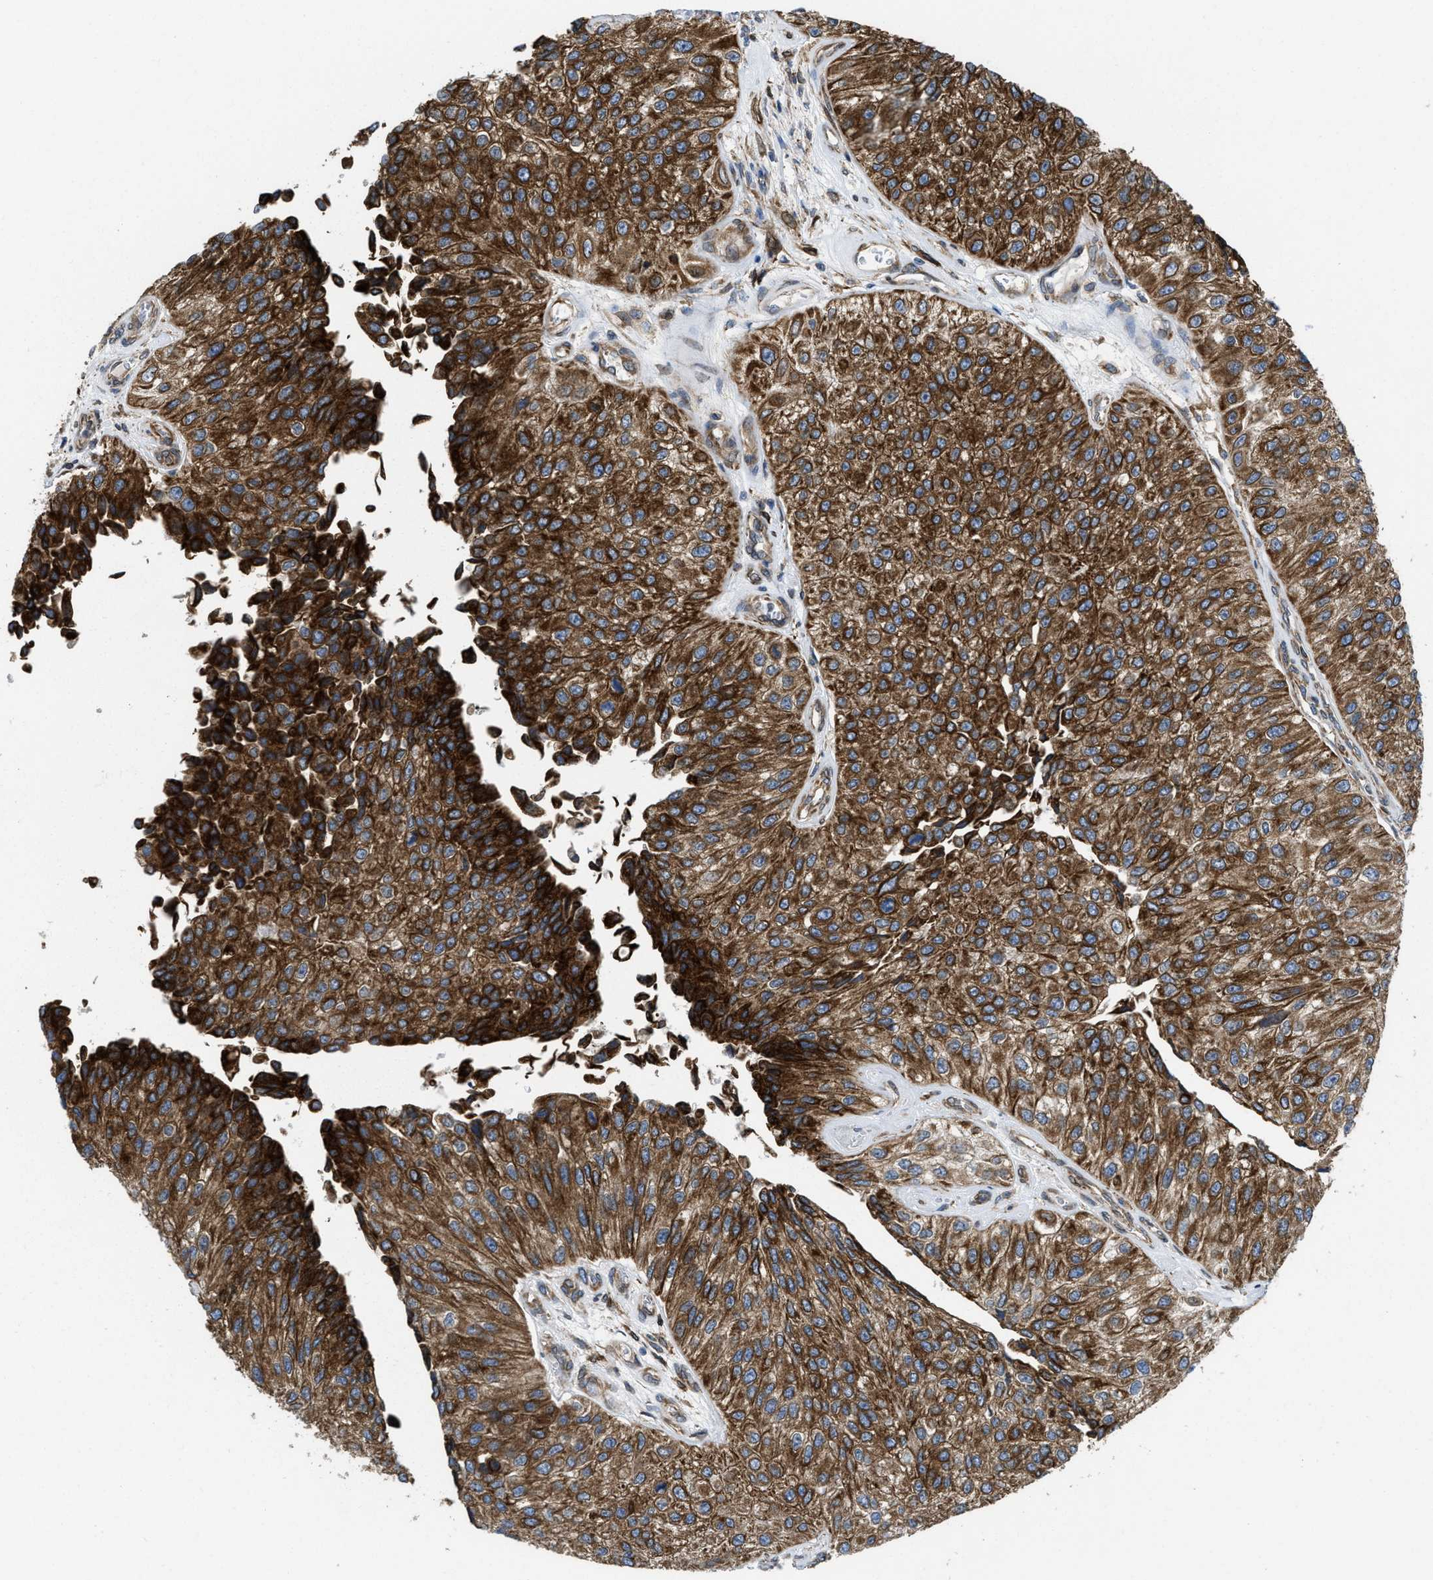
{"staining": {"intensity": "strong", "quantity": ">75%", "location": "cytoplasmic/membranous"}, "tissue": "urothelial cancer", "cell_type": "Tumor cells", "image_type": "cancer", "snomed": [{"axis": "morphology", "description": "Urothelial carcinoma, High grade"}, {"axis": "topography", "description": "Kidney"}, {"axis": "topography", "description": "Urinary bladder"}], "caption": "DAB immunohistochemical staining of human urothelial cancer demonstrates strong cytoplasmic/membranous protein staining in approximately >75% of tumor cells.", "gene": "ERLIN2", "patient": {"sex": "male", "age": 77}}